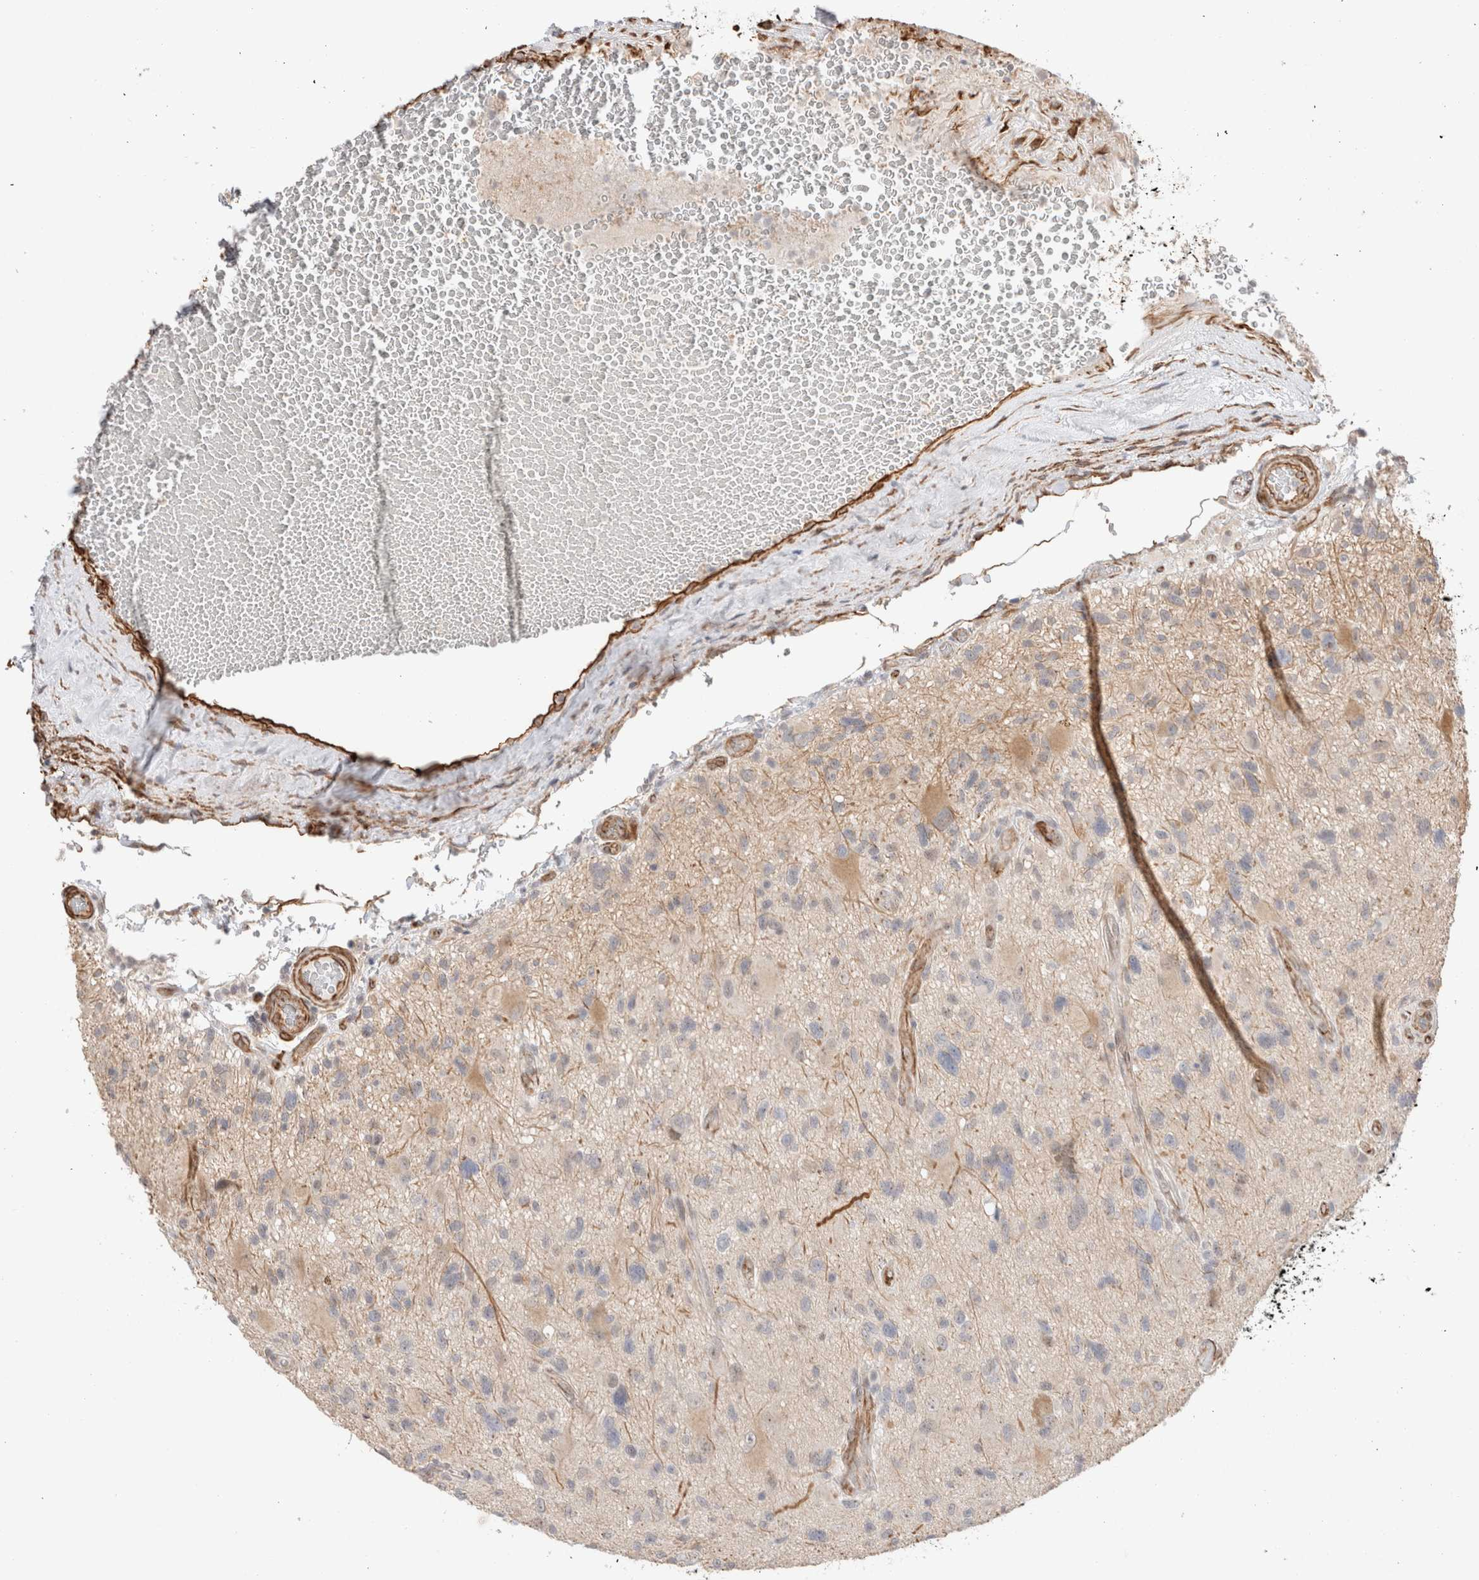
{"staining": {"intensity": "weak", "quantity": "<25%", "location": "cytoplasmic/membranous"}, "tissue": "glioma", "cell_type": "Tumor cells", "image_type": "cancer", "snomed": [{"axis": "morphology", "description": "Glioma, malignant, High grade"}, {"axis": "topography", "description": "Brain"}], "caption": "Human glioma stained for a protein using IHC shows no staining in tumor cells.", "gene": "CAAP1", "patient": {"sex": "male", "age": 33}}